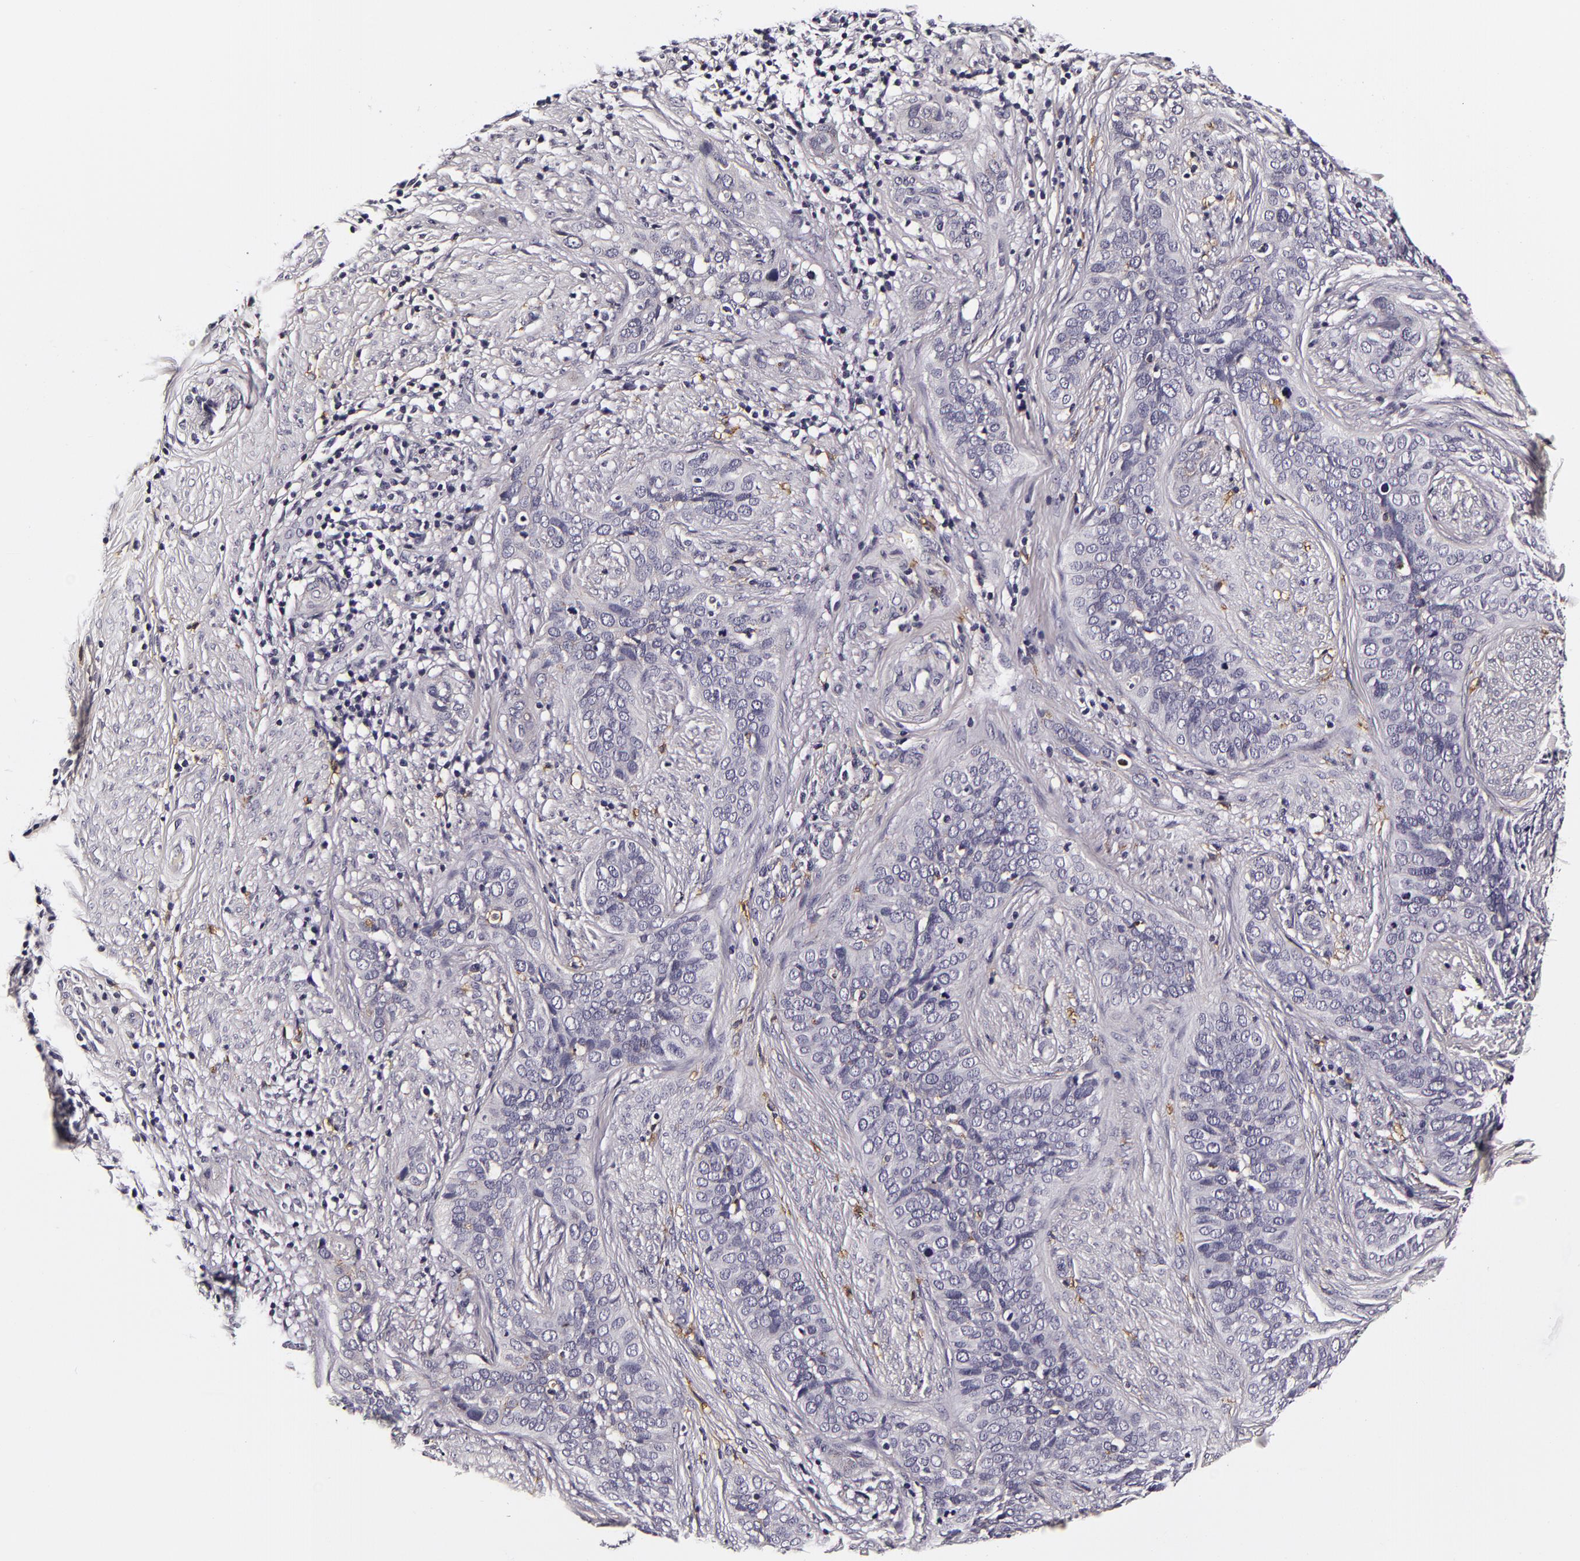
{"staining": {"intensity": "negative", "quantity": "none", "location": "none"}, "tissue": "cervical cancer", "cell_type": "Tumor cells", "image_type": "cancer", "snomed": [{"axis": "morphology", "description": "Squamous cell carcinoma, NOS"}, {"axis": "topography", "description": "Cervix"}], "caption": "Tumor cells show no significant protein positivity in cervical cancer. (DAB (3,3'-diaminobenzidine) immunohistochemistry visualized using brightfield microscopy, high magnification).", "gene": "LGALS3BP", "patient": {"sex": "female", "age": 31}}